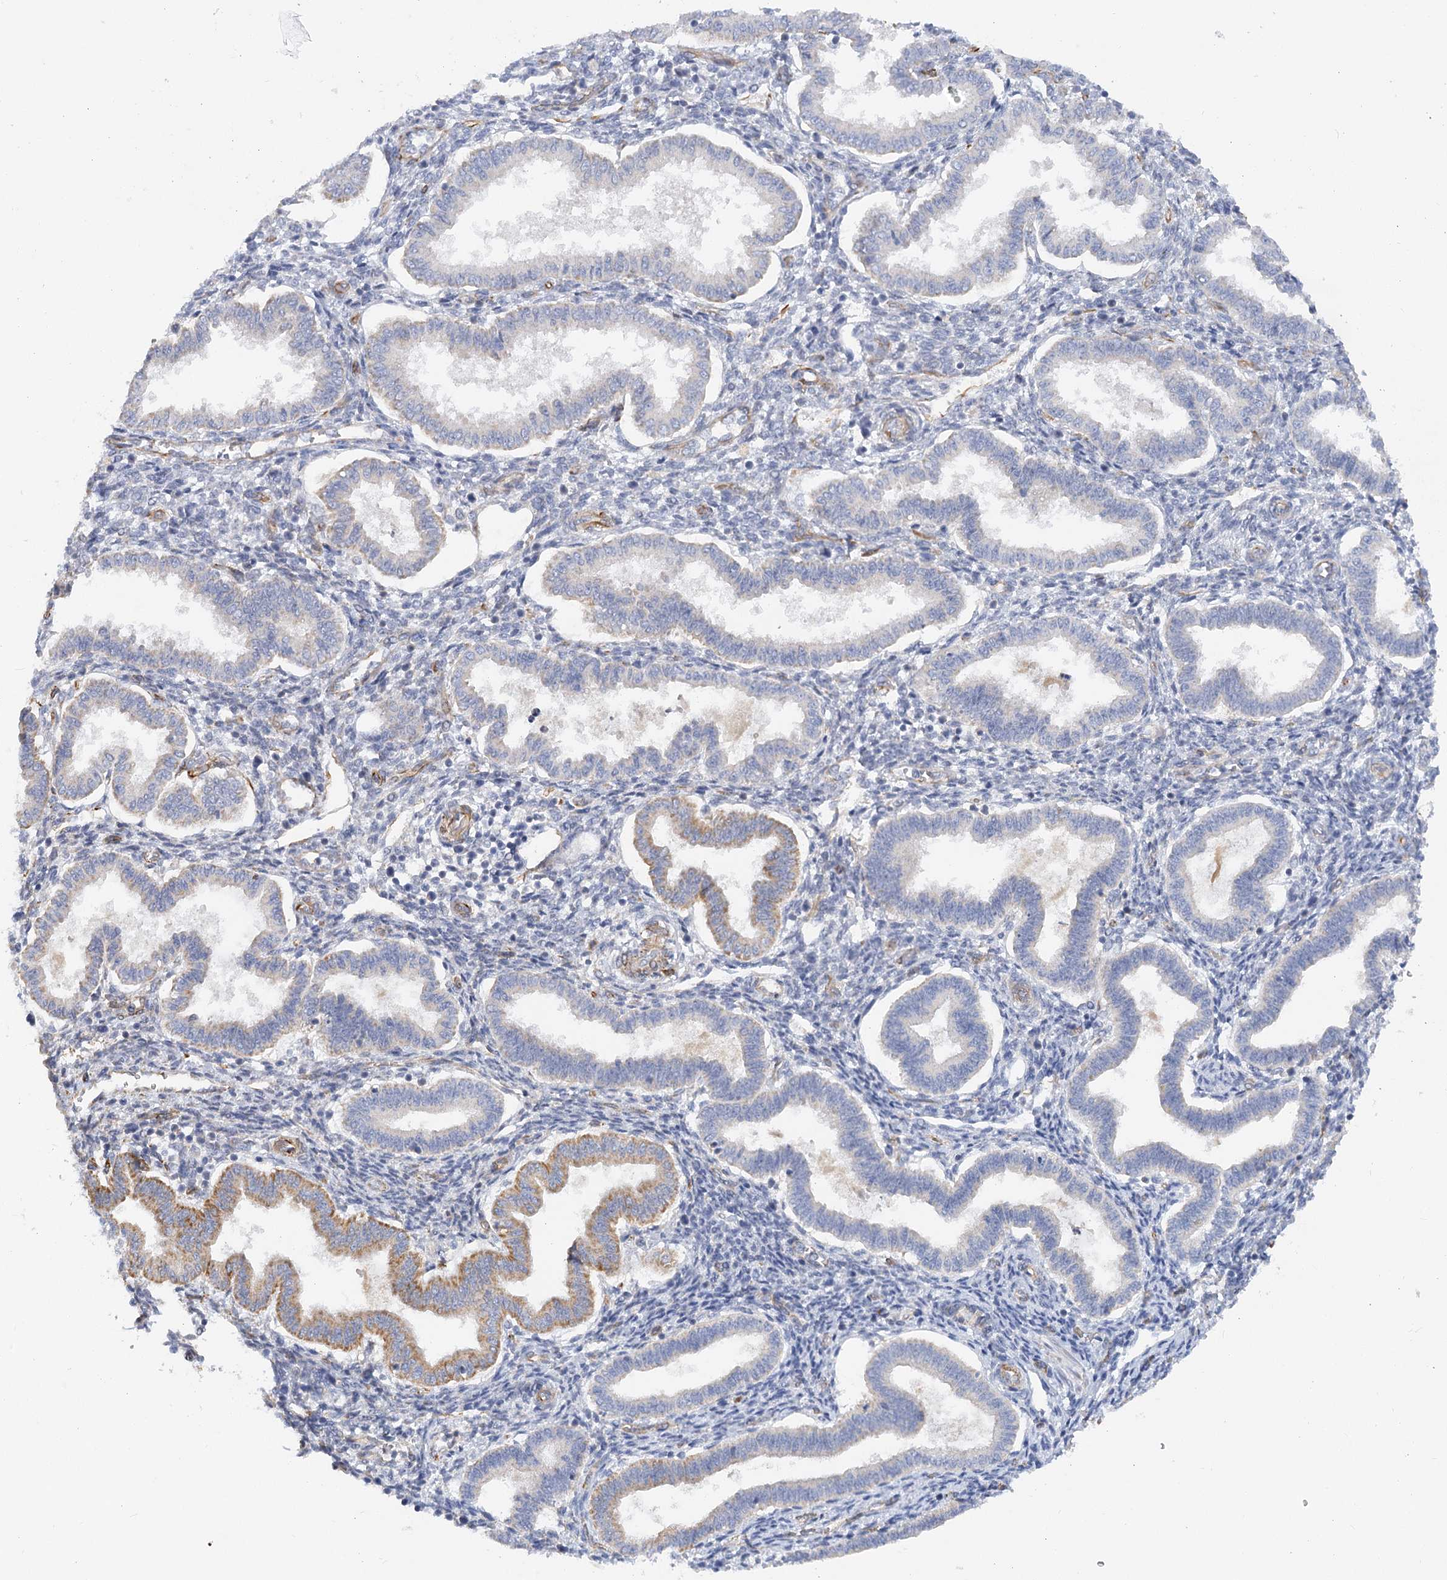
{"staining": {"intensity": "negative", "quantity": "none", "location": "none"}, "tissue": "endometrium", "cell_type": "Cells in endometrial stroma", "image_type": "normal", "snomed": [{"axis": "morphology", "description": "Normal tissue, NOS"}, {"axis": "topography", "description": "Endometrium"}], "caption": "Cells in endometrial stroma are negative for brown protein staining in unremarkable endometrium. Nuclei are stained in blue.", "gene": "NELL2", "patient": {"sex": "female", "age": 24}}